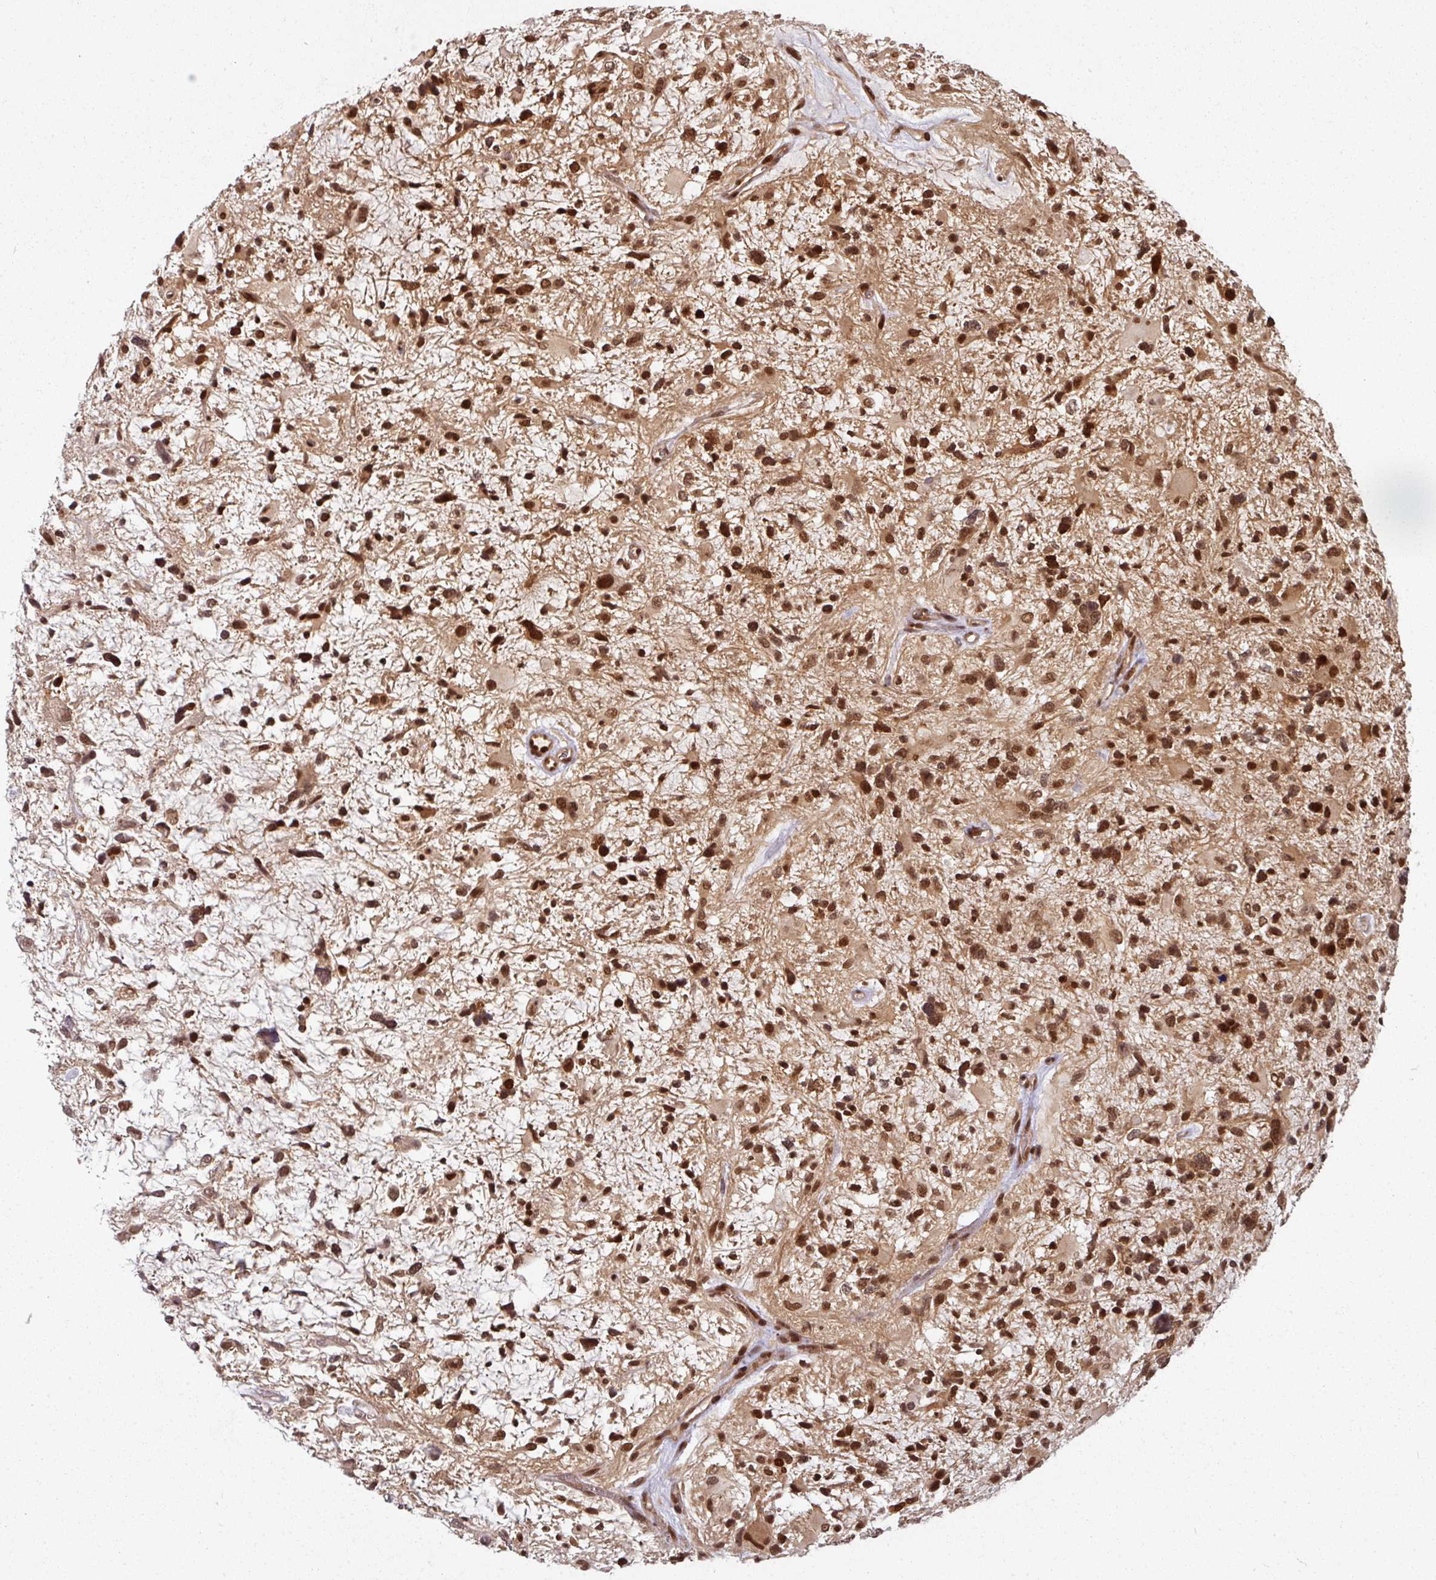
{"staining": {"intensity": "strong", "quantity": ">75%", "location": "cytoplasmic/membranous,nuclear"}, "tissue": "glioma", "cell_type": "Tumor cells", "image_type": "cancer", "snomed": [{"axis": "morphology", "description": "Glioma, malignant, High grade"}, {"axis": "topography", "description": "Brain"}], "caption": "A photomicrograph of human glioma stained for a protein displays strong cytoplasmic/membranous and nuclear brown staining in tumor cells.", "gene": "SIK3", "patient": {"sex": "female", "age": 11}}